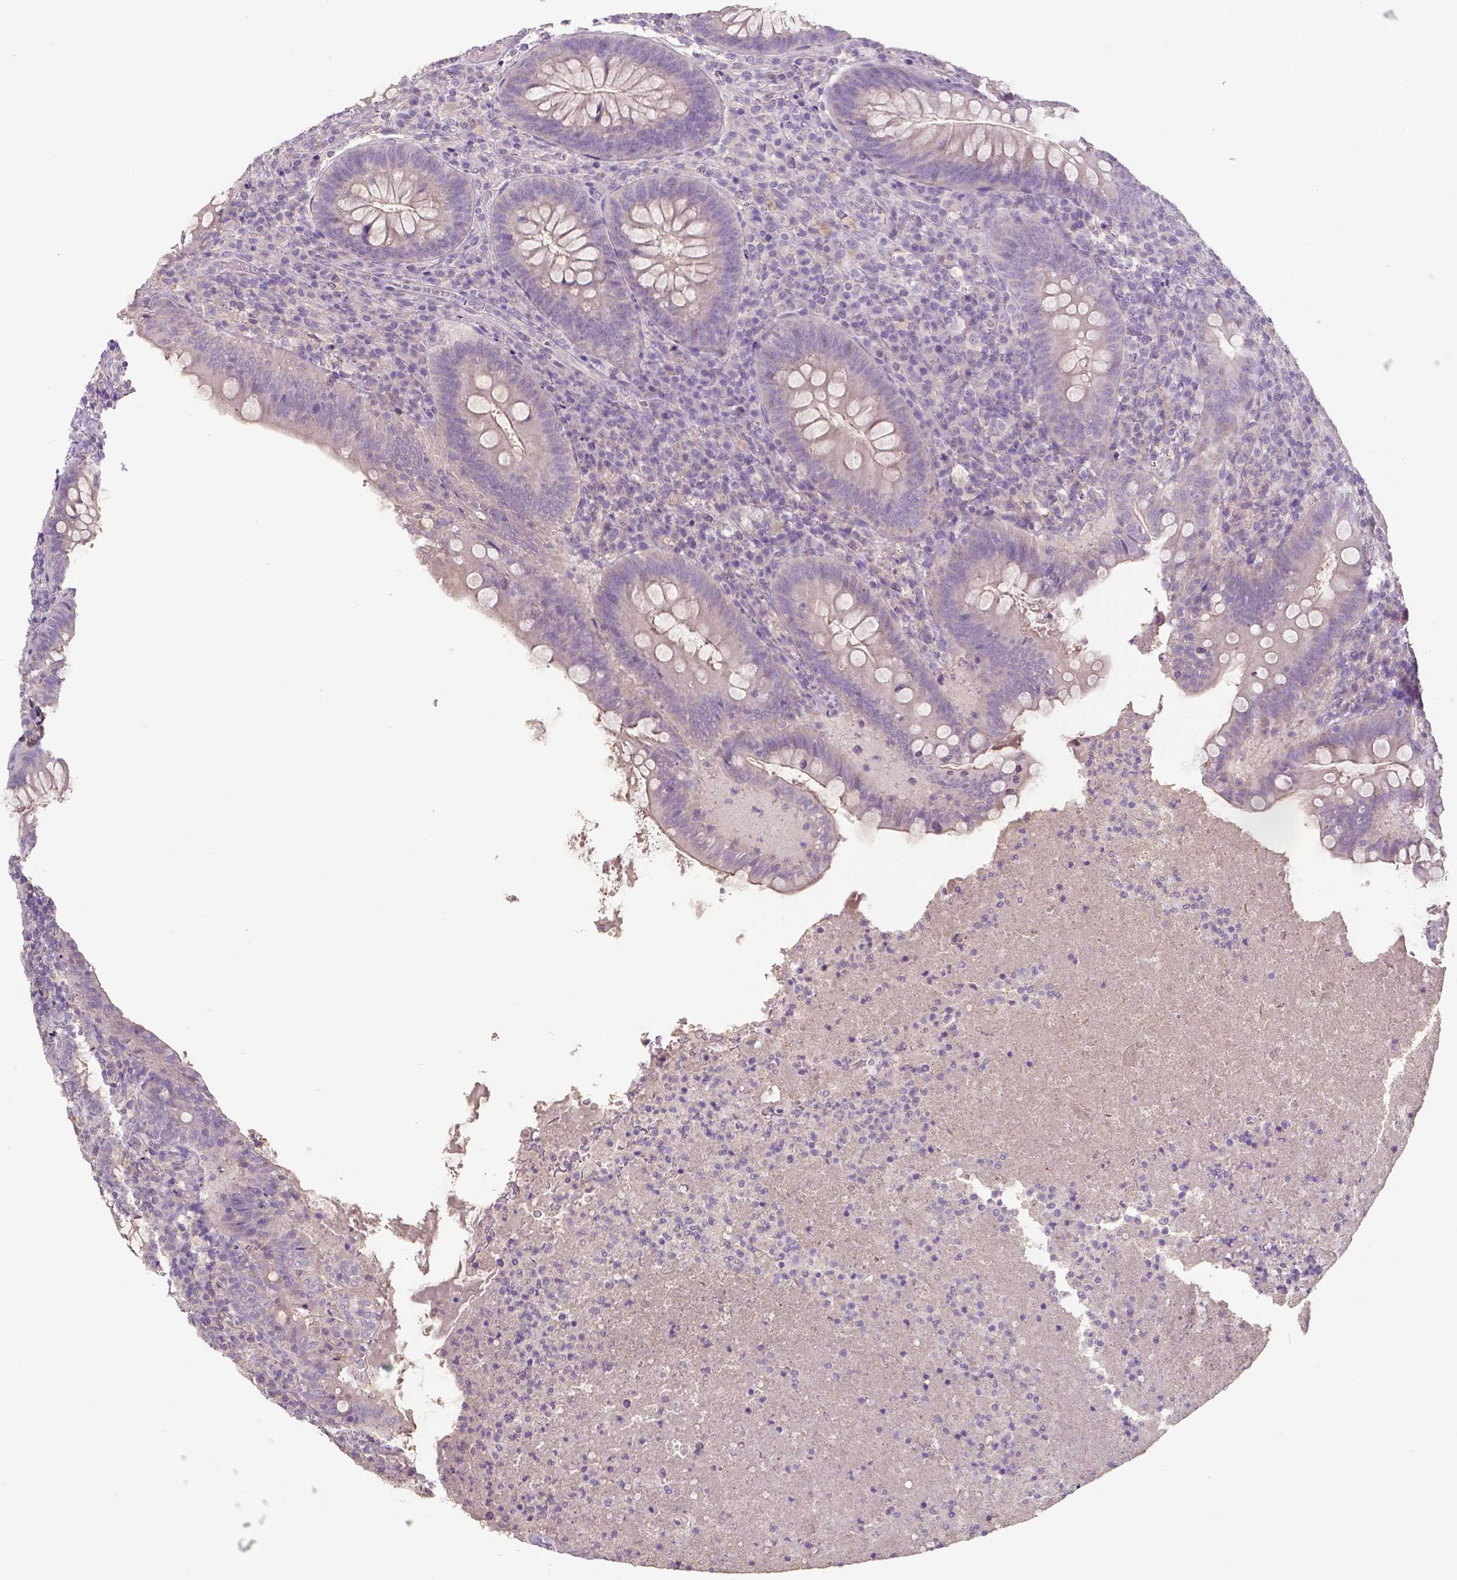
{"staining": {"intensity": "weak", "quantity": "<25%", "location": "cytoplasmic/membranous"}, "tissue": "appendix", "cell_type": "Glandular cells", "image_type": "normal", "snomed": [{"axis": "morphology", "description": "Normal tissue, NOS"}, {"axis": "topography", "description": "Appendix"}], "caption": "An image of appendix stained for a protein displays no brown staining in glandular cells. Brightfield microscopy of IHC stained with DAB (3,3'-diaminobenzidine) (brown) and hematoxylin (blue), captured at high magnification.", "gene": "CRMP1", "patient": {"sex": "male", "age": 47}}